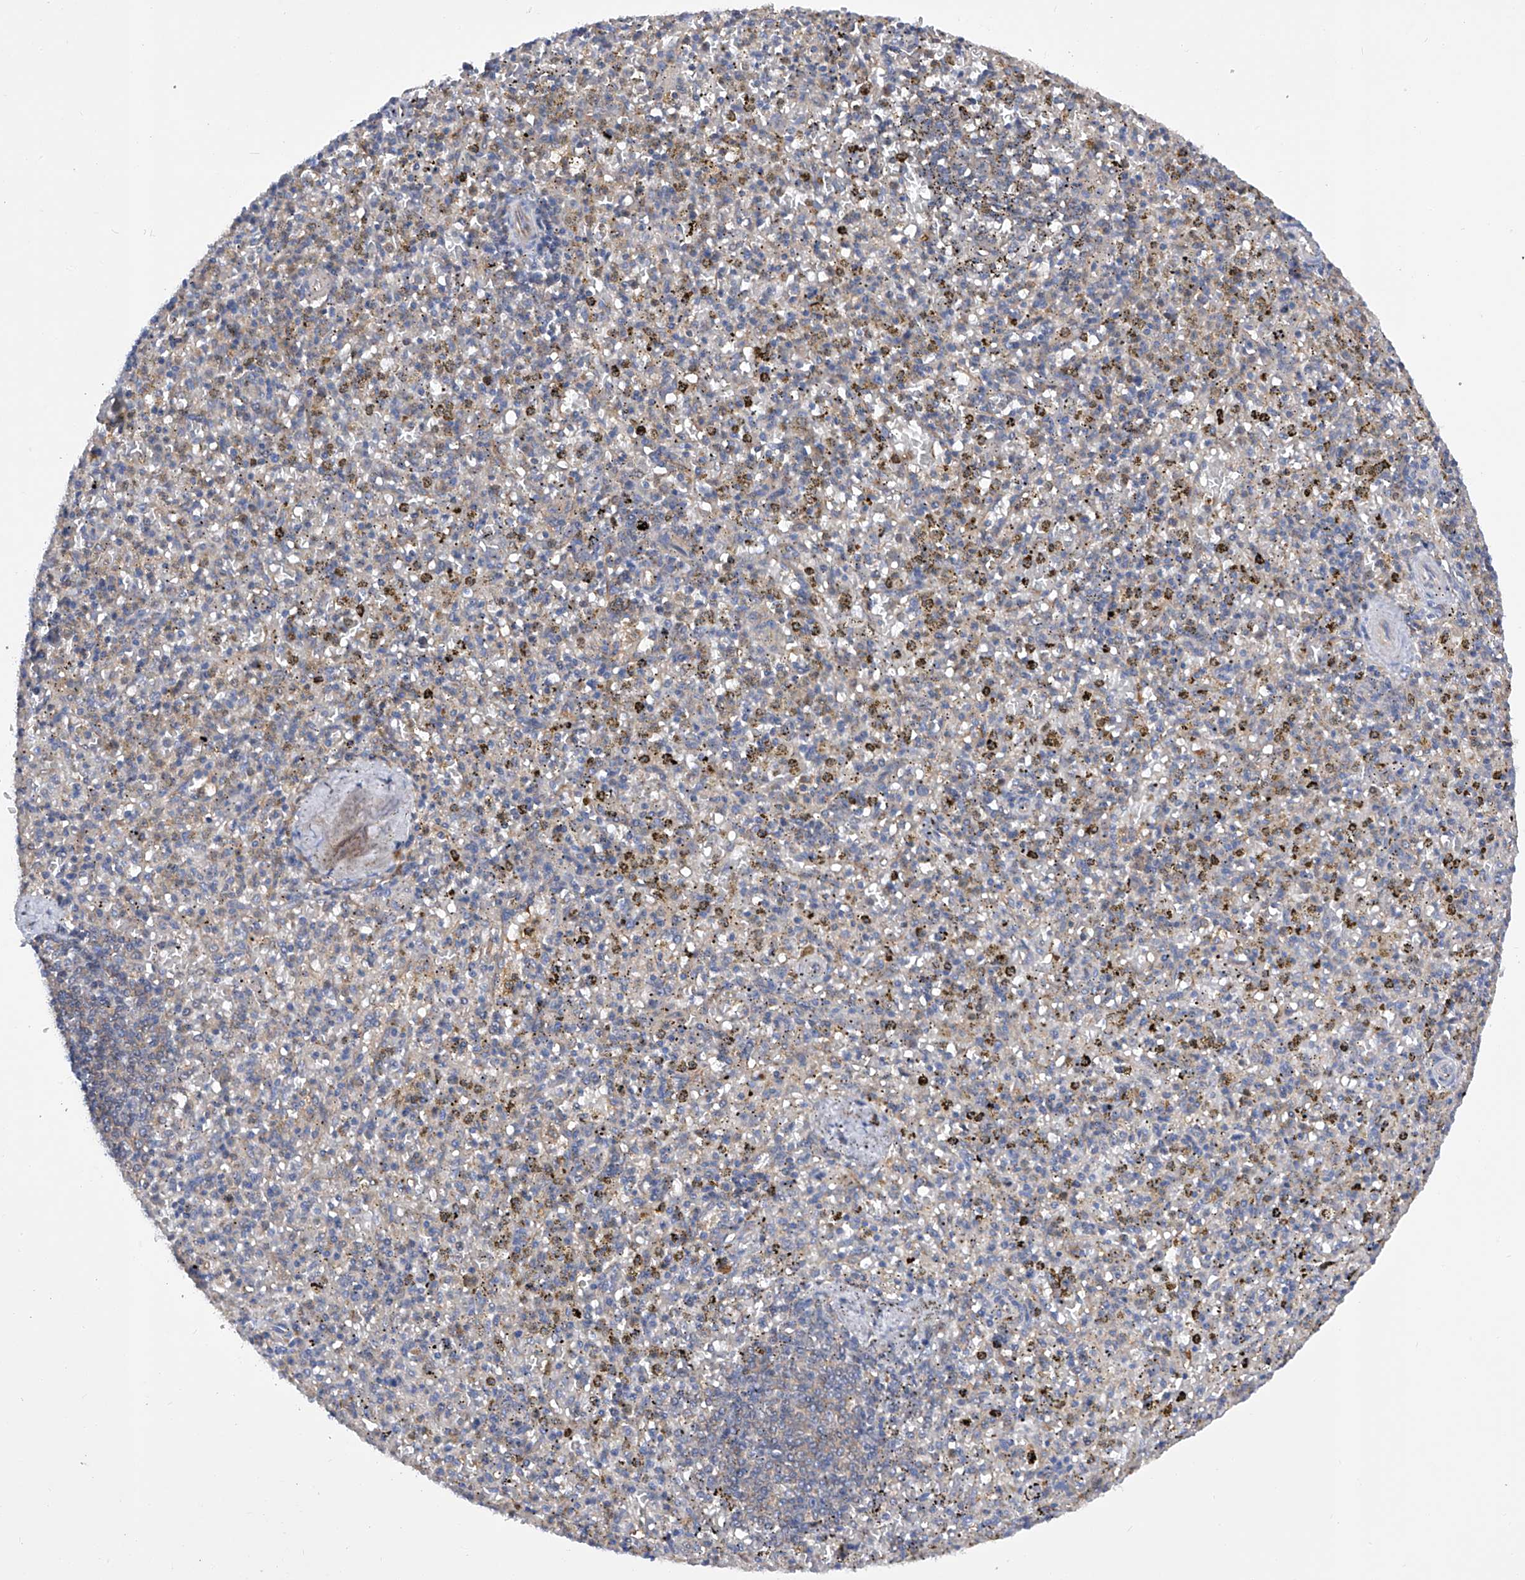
{"staining": {"intensity": "weak", "quantity": "<25%", "location": "cytoplasmic/membranous"}, "tissue": "spleen", "cell_type": "Cells in red pulp", "image_type": "normal", "snomed": [{"axis": "morphology", "description": "Normal tissue, NOS"}, {"axis": "topography", "description": "Spleen"}], "caption": "IHC photomicrograph of unremarkable spleen stained for a protein (brown), which exhibits no positivity in cells in red pulp. (DAB immunohistochemistry (IHC) visualized using brightfield microscopy, high magnification).", "gene": "SPATA20", "patient": {"sex": "male", "age": 72}}